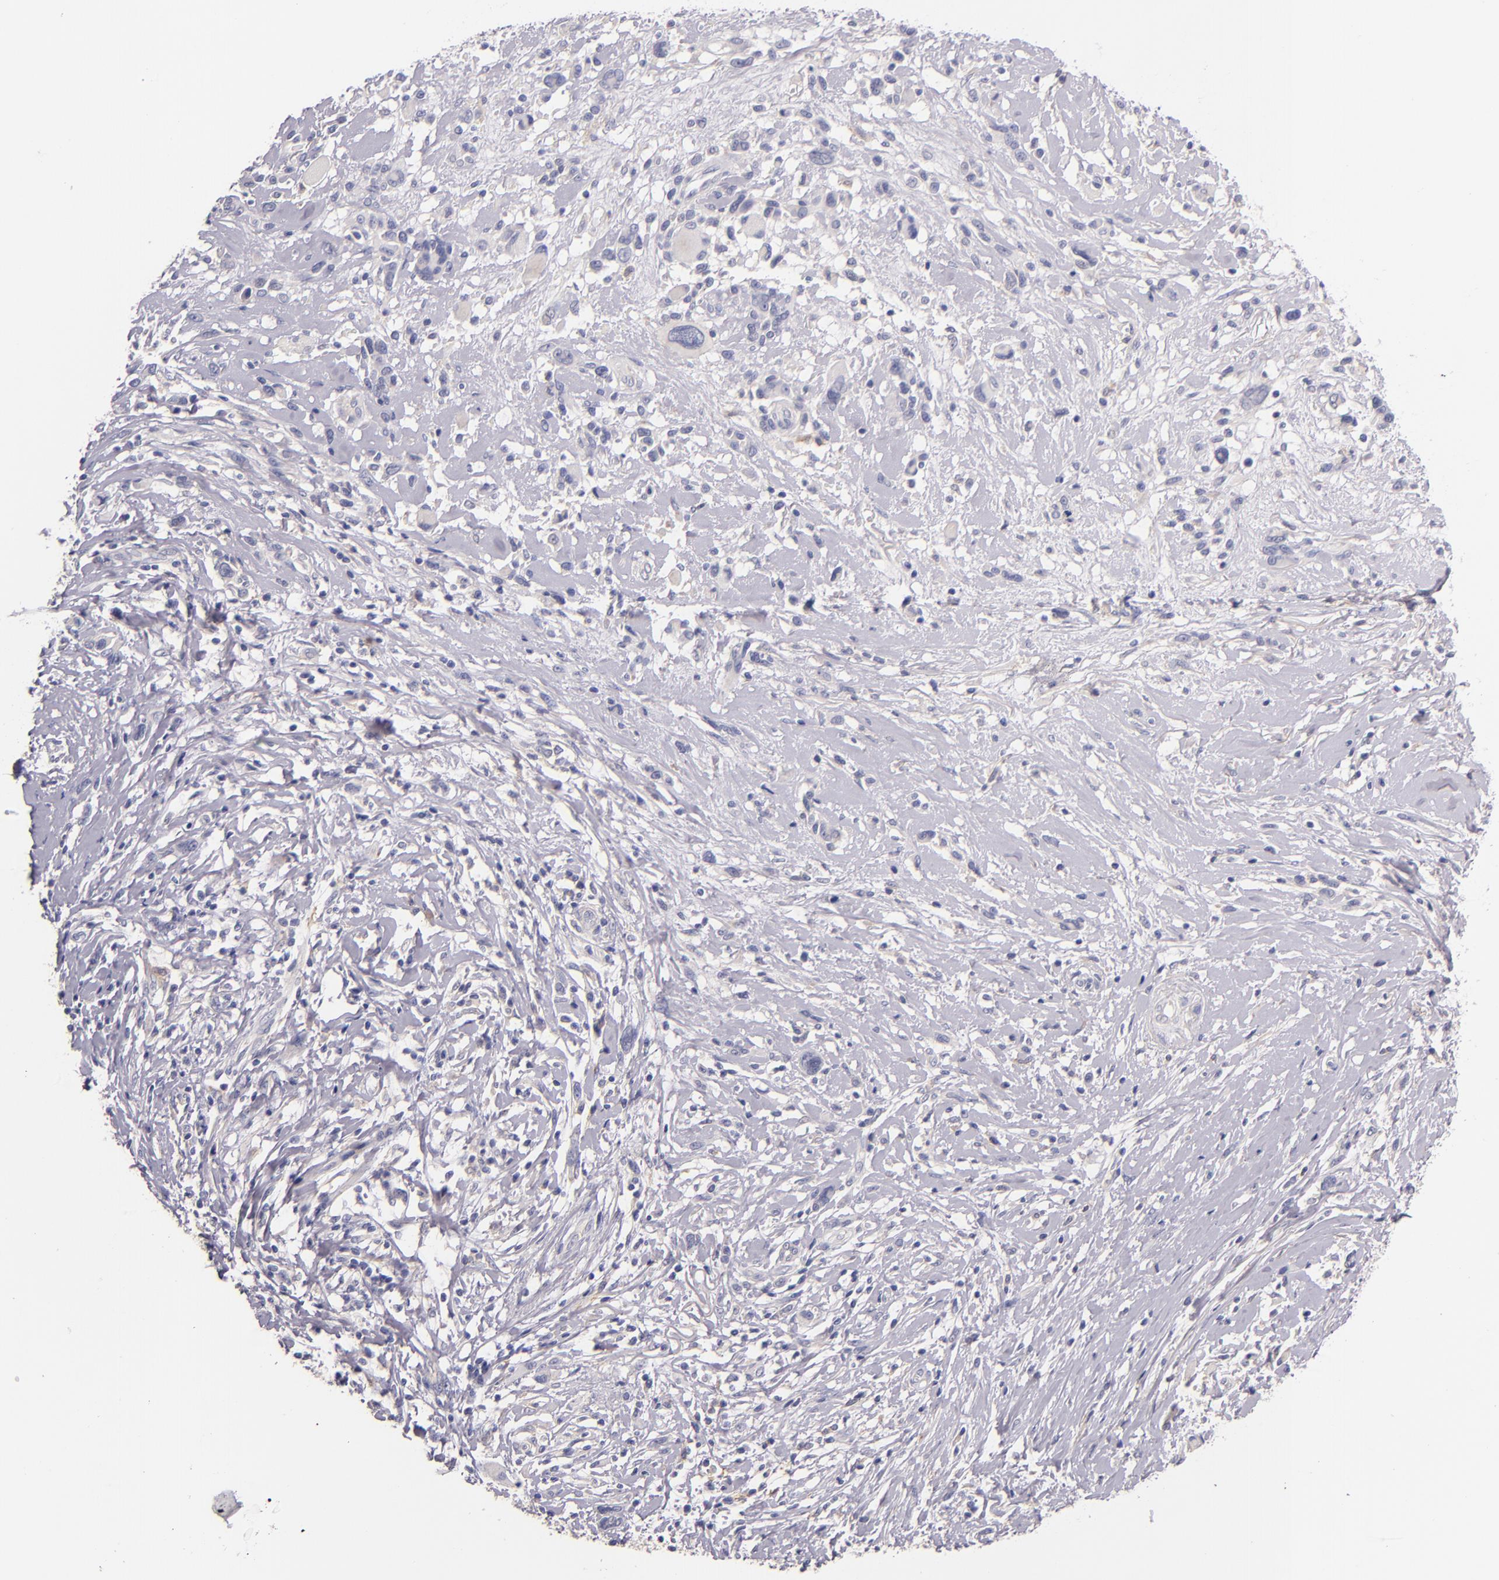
{"staining": {"intensity": "negative", "quantity": "none", "location": "none"}, "tissue": "melanoma", "cell_type": "Tumor cells", "image_type": "cancer", "snomed": [{"axis": "morphology", "description": "Malignant melanoma, NOS"}, {"axis": "topography", "description": "Skin"}], "caption": "DAB (3,3'-diaminobenzidine) immunohistochemical staining of human malignant melanoma demonstrates no significant expression in tumor cells. (DAB (3,3'-diaminobenzidine) immunohistochemistry, high magnification).", "gene": "C5AR1", "patient": {"sex": "male", "age": 91}}